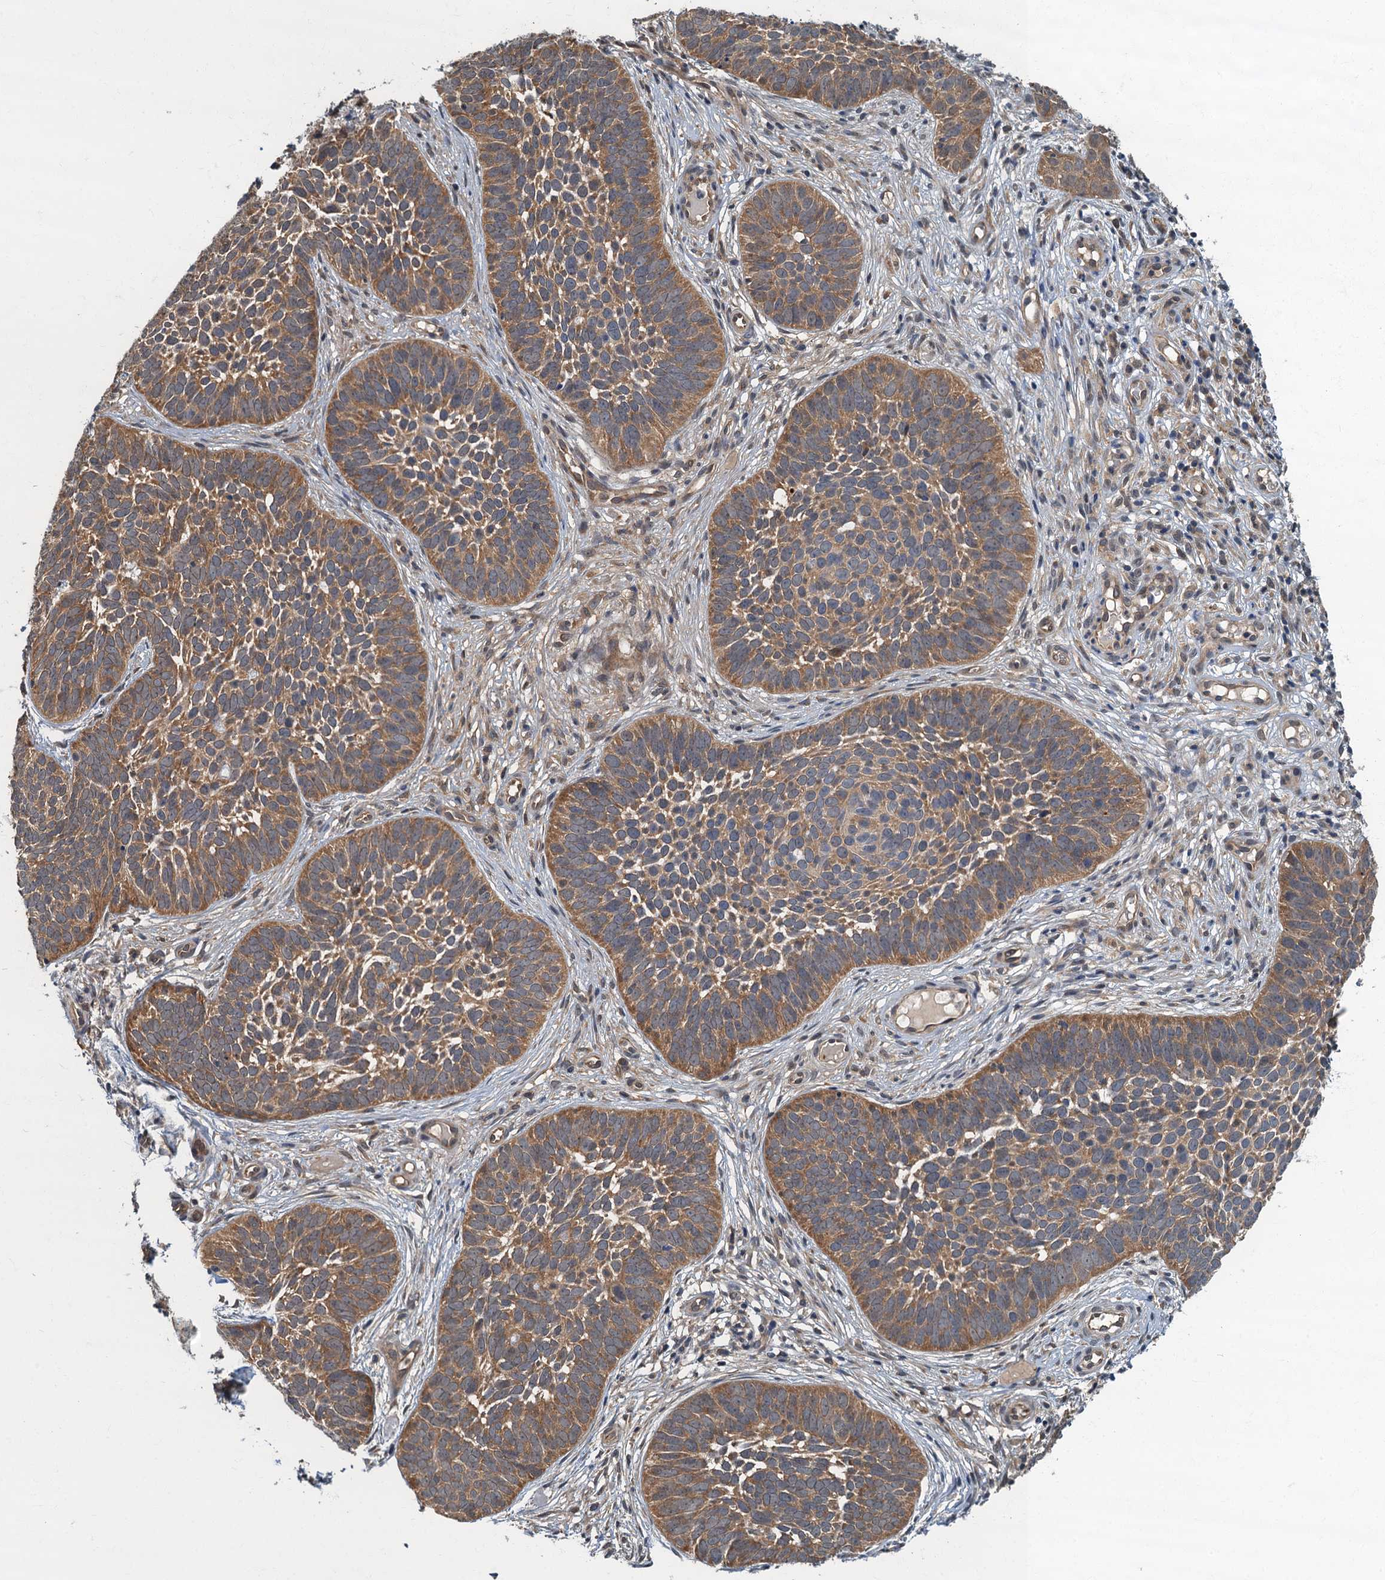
{"staining": {"intensity": "moderate", "quantity": ">75%", "location": "cytoplasmic/membranous"}, "tissue": "skin cancer", "cell_type": "Tumor cells", "image_type": "cancer", "snomed": [{"axis": "morphology", "description": "Basal cell carcinoma"}, {"axis": "topography", "description": "Skin"}], "caption": "Immunohistochemistry photomicrograph of skin cancer stained for a protein (brown), which reveals medium levels of moderate cytoplasmic/membranous positivity in about >75% of tumor cells.", "gene": "TBCK", "patient": {"sex": "male", "age": 89}}